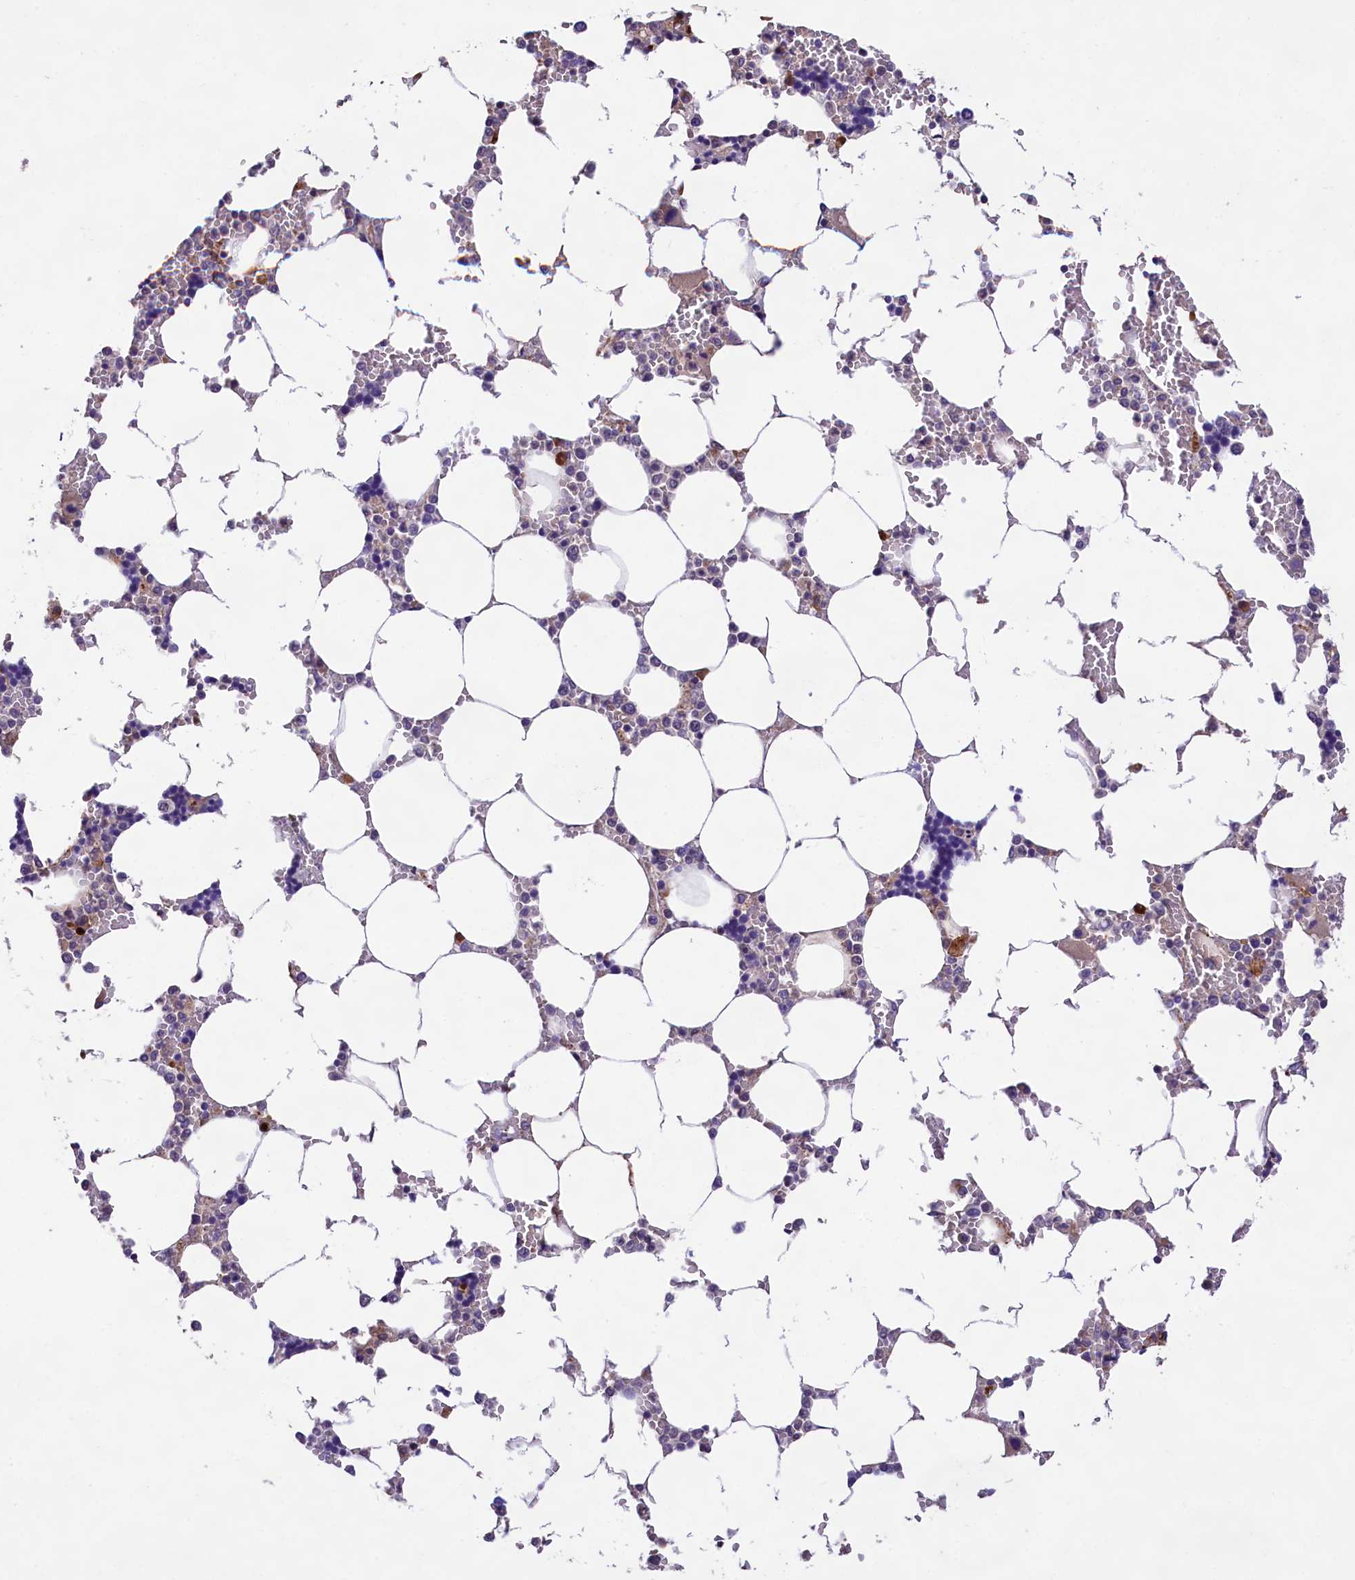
{"staining": {"intensity": "strong", "quantity": "<25%", "location": "cytoplasmic/membranous,nuclear"}, "tissue": "bone marrow", "cell_type": "Hematopoietic cells", "image_type": "normal", "snomed": [{"axis": "morphology", "description": "Normal tissue, NOS"}, {"axis": "topography", "description": "Bone marrow"}], "caption": "The photomicrograph displays staining of normal bone marrow, revealing strong cytoplasmic/membranous,nuclear protein staining (brown color) within hematopoietic cells. (brown staining indicates protein expression, while blue staining denotes nuclei).", "gene": "FBXO45", "patient": {"sex": "male", "age": 64}}